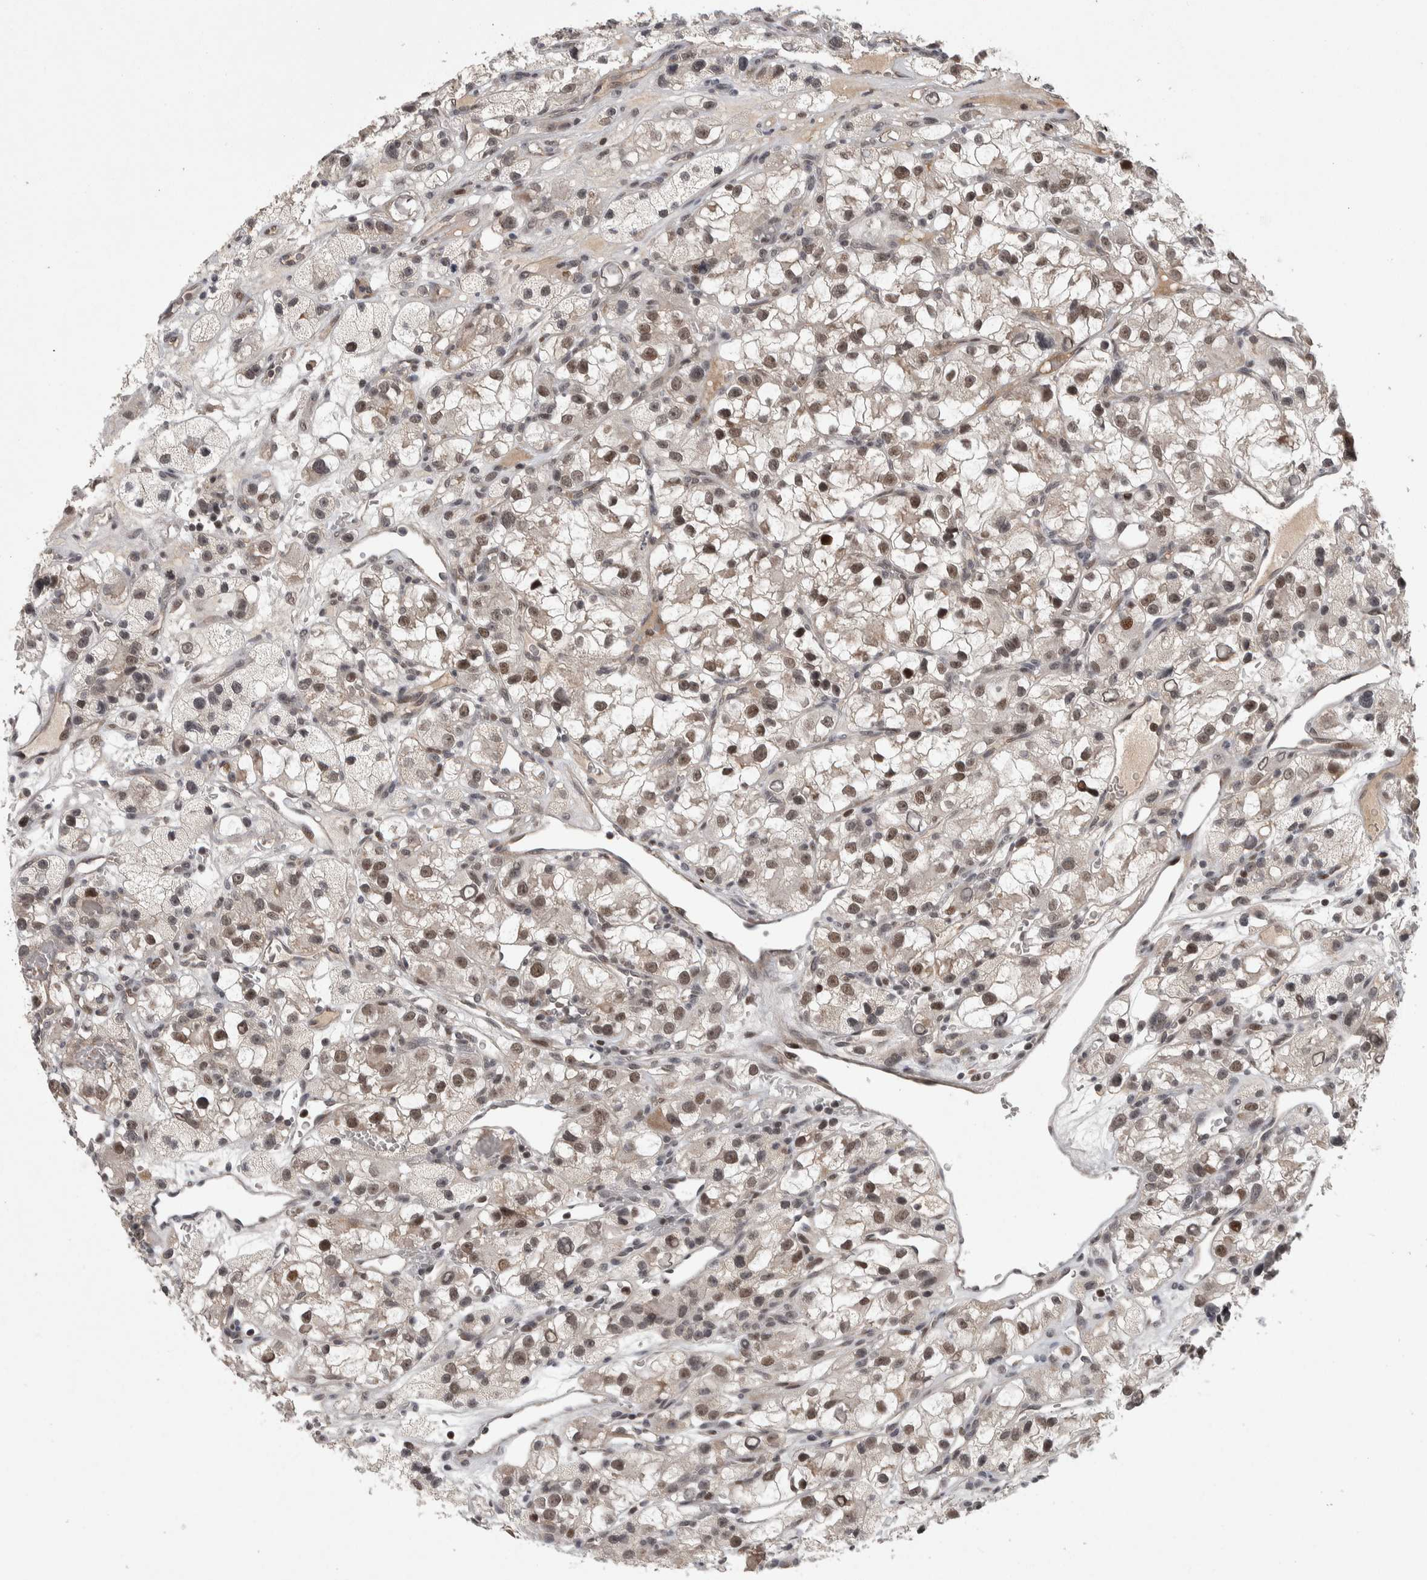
{"staining": {"intensity": "moderate", "quantity": "25%-75%", "location": "nuclear"}, "tissue": "renal cancer", "cell_type": "Tumor cells", "image_type": "cancer", "snomed": [{"axis": "morphology", "description": "Adenocarcinoma, NOS"}, {"axis": "topography", "description": "Kidney"}], "caption": "Renal adenocarcinoma tissue exhibits moderate nuclear staining in approximately 25%-75% of tumor cells", "gene": "ZNF592", "patient": {"sex": "female", "age": 57}}